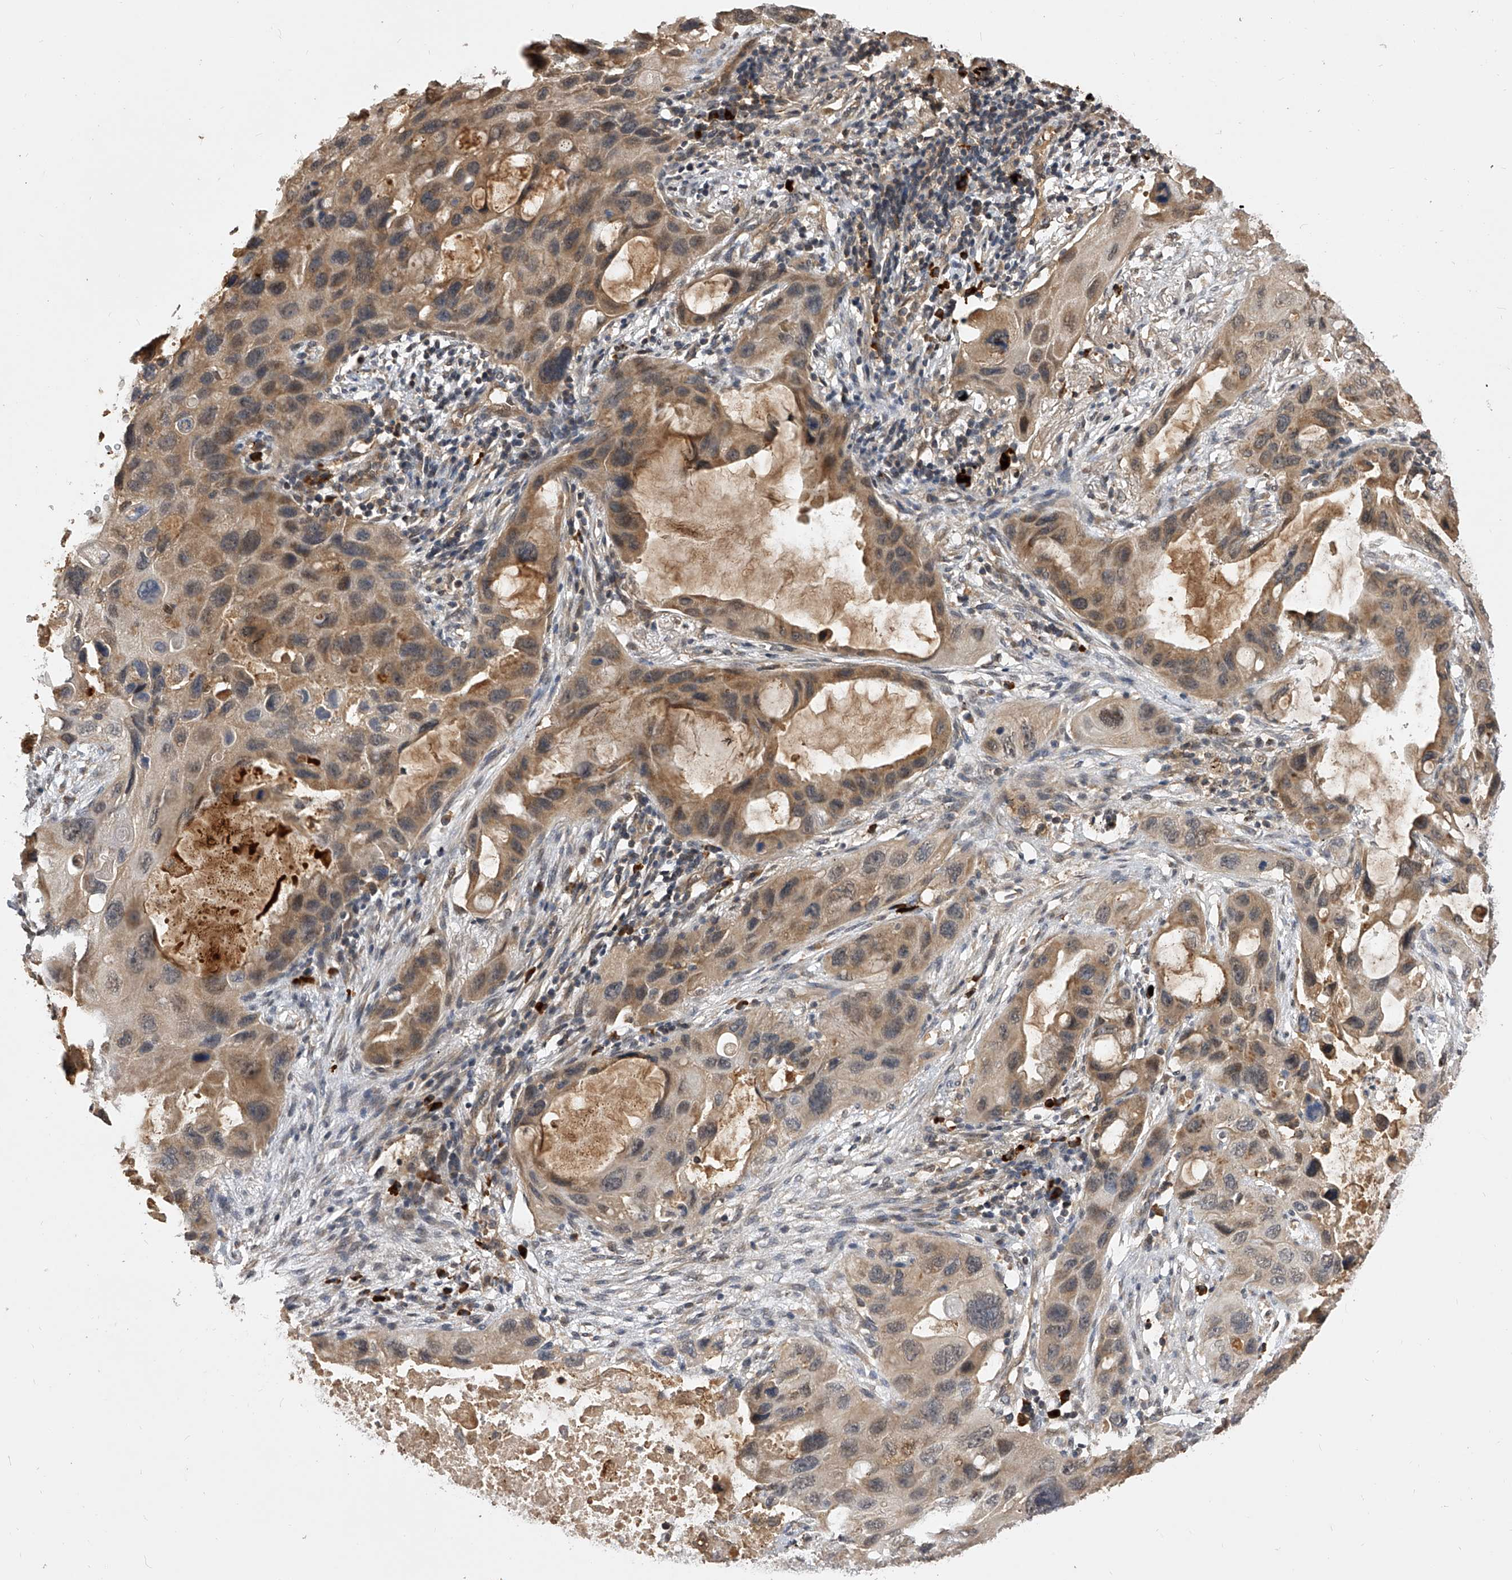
{"staining": {"intensity": "weak", "quantity": ">75%", "location": "cytoplasmic/membranous"}, "tissue": "lung cancer", "cell_type": "Tumor cells", "image_type": "cancer", "snomed": [{"axis": "morphology", "description": "Squamous cell carcinoma, NOS"}, {"axis": "topography", "description": "Lung"}], "caption": "Tumor cells demonstrate low levels of weak cytoplasmic/membranous staining in approximately >75% of cells in lung squamous cell carcinoma. The staining is performed using DAB (3,3'-diaminobenzidine) brown chromogen to label protein expression. The nuclei are counter-stained blue using hematoxylin.", "gene": "CFAP410", "patient": {"sex": "female", "age": 73}}